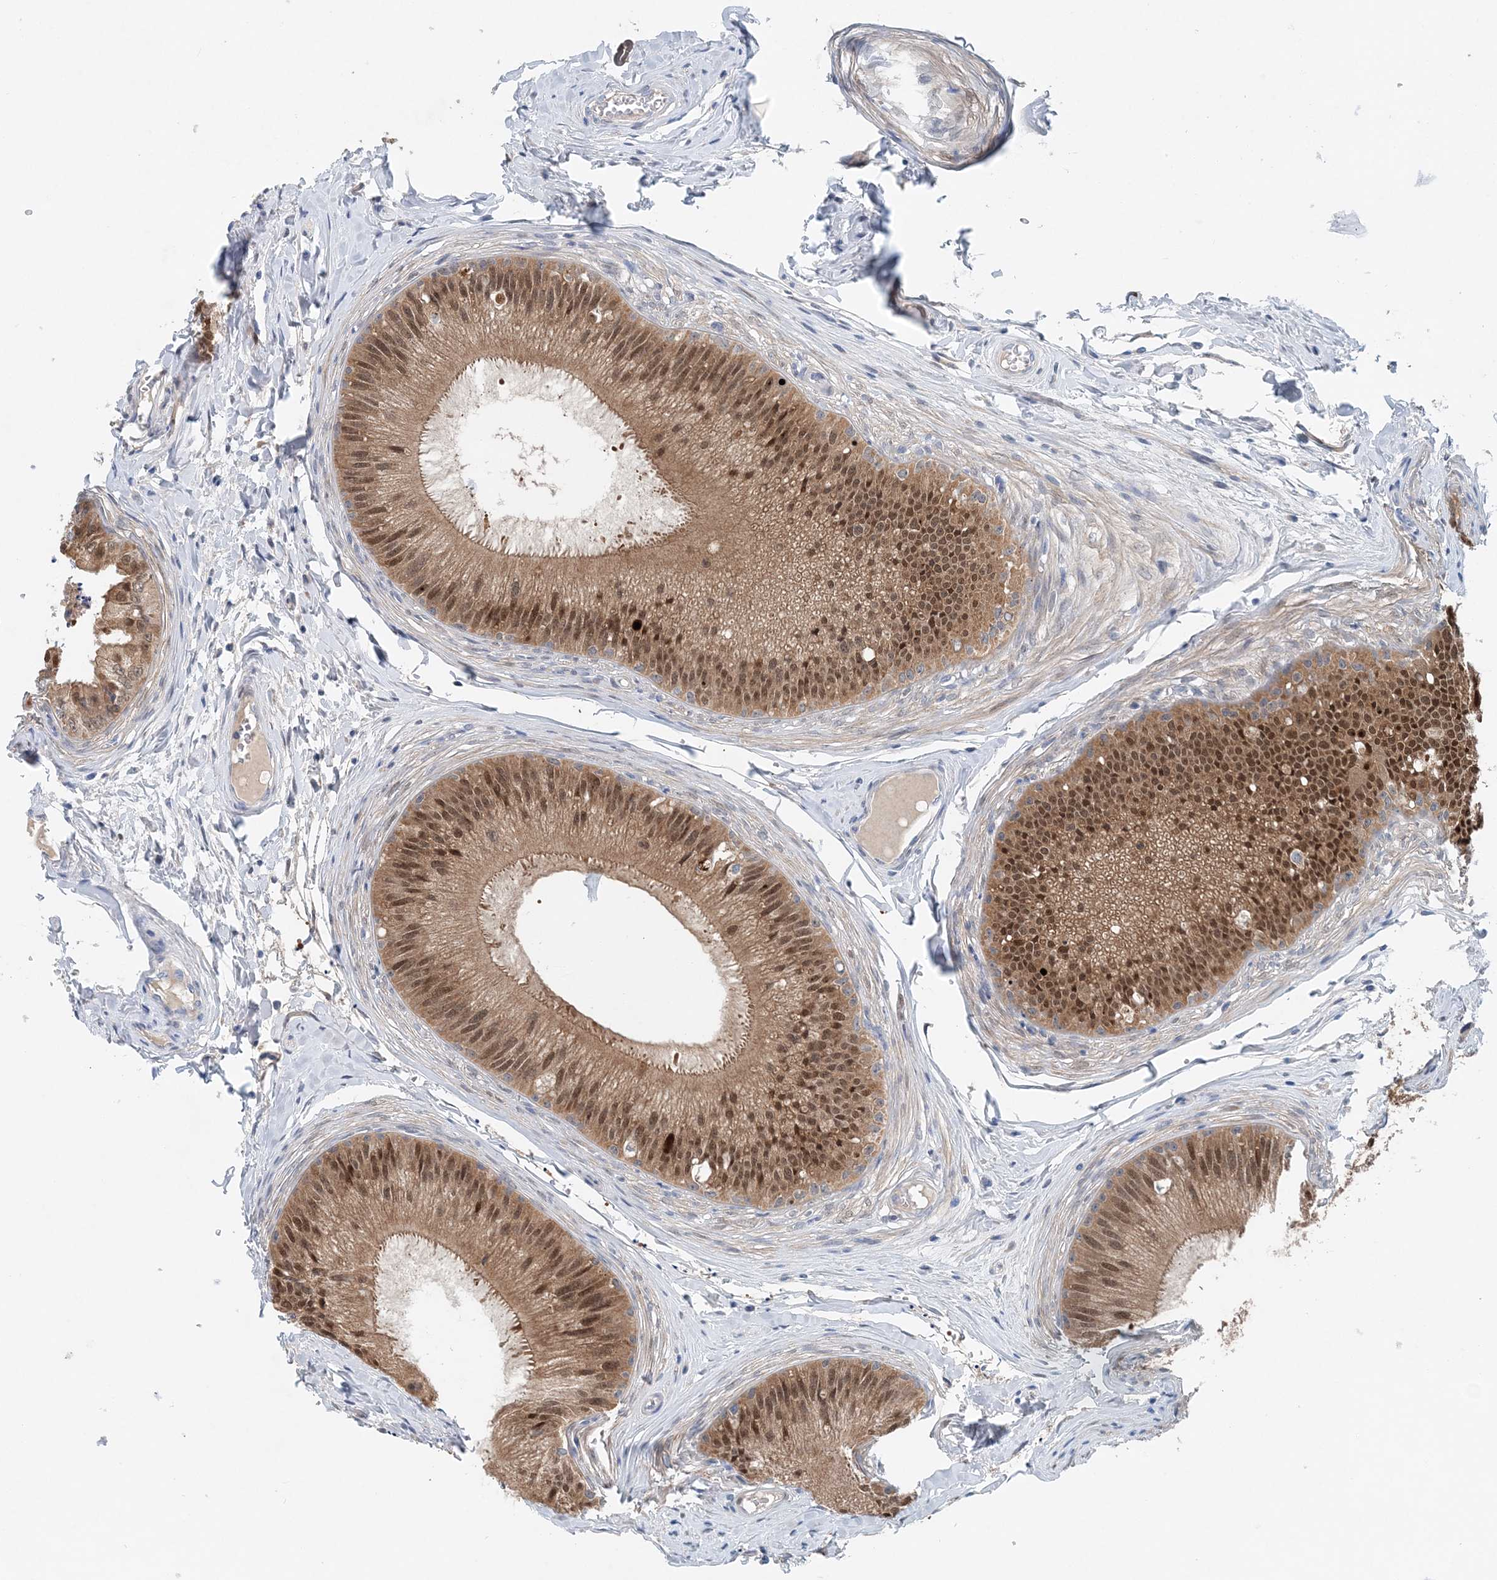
{"staining": {"intensity": "strong", "quantity": ">75%", "location": "cytoplasmic/membranous,nuclear"}, "tissue": "epididymis", "cell_type": "Glandular cells", "image_type": "normal", "snomed": [{"axis": "morphology", "description": "Normal tissue, NOS"}, {"axis": "topography", "description": "Epididymis"}], "caption": "Strong cytoplasmic/membranous,nuclear positivity for a protein is appreciated in about >75% of glandular cells of unremarkable epididymis using IHC.", "gene": "PFN2", "patient": {"sex": "male", "age": 31}}